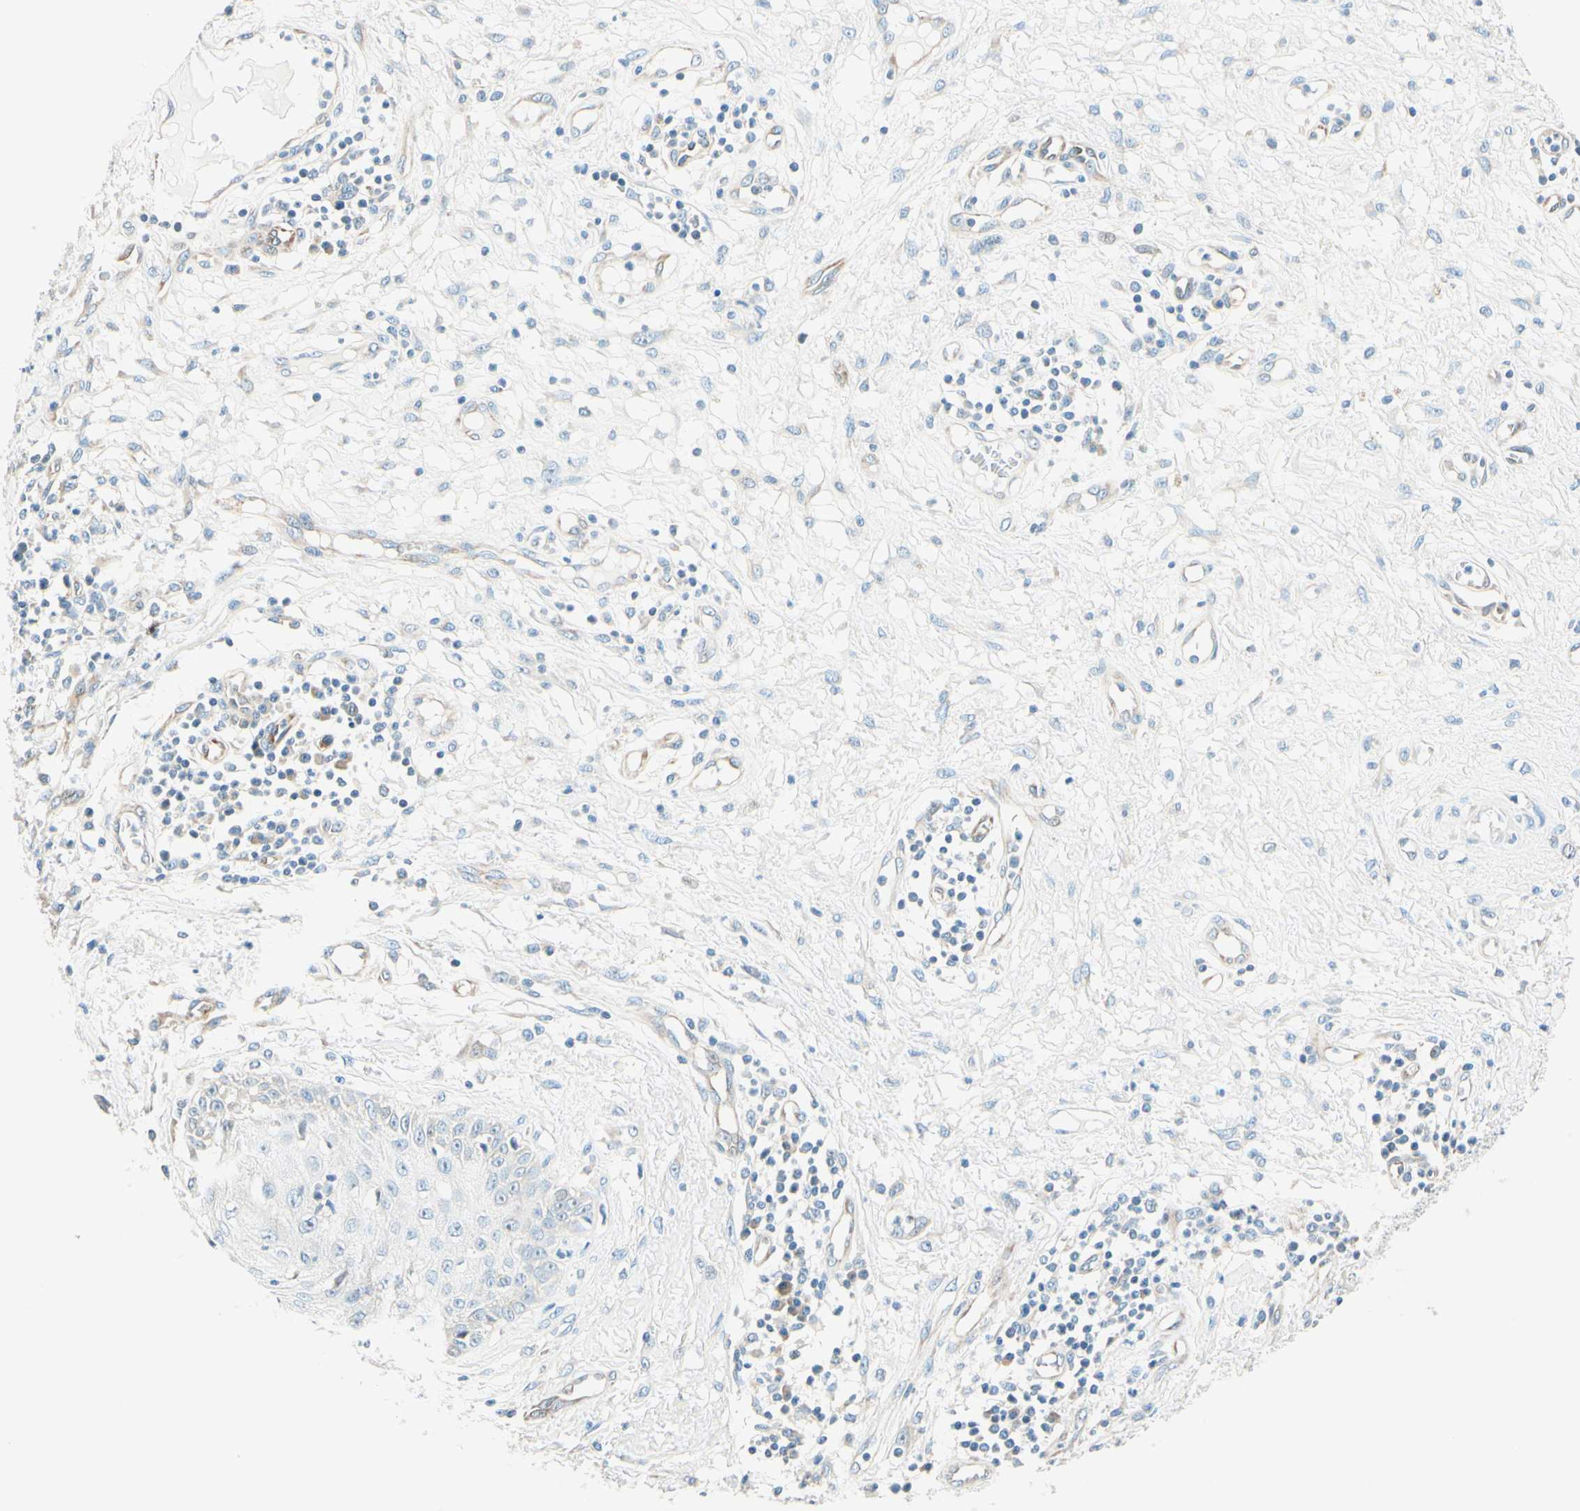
{"staining": {"intensity": "negative", "quantity": "none", "location": "none"}, "tissue": "skin cancer", "cell_type": "Tumor cells", "image_type": "cancer", "snomed": [{"axis": "morphology", "description": "Squamous cell carcinoma, NOS"}, {"axis": "topography", "description": "Skin"}], "caption": "IHC of squamous cell carcinoma (skin) reveals no positivity in tumor cells. (Brightfield microscopy of DAB IHC at high magnification).", "gene": "TAOK2", "patient": {"sex": "female", "age": 78}}